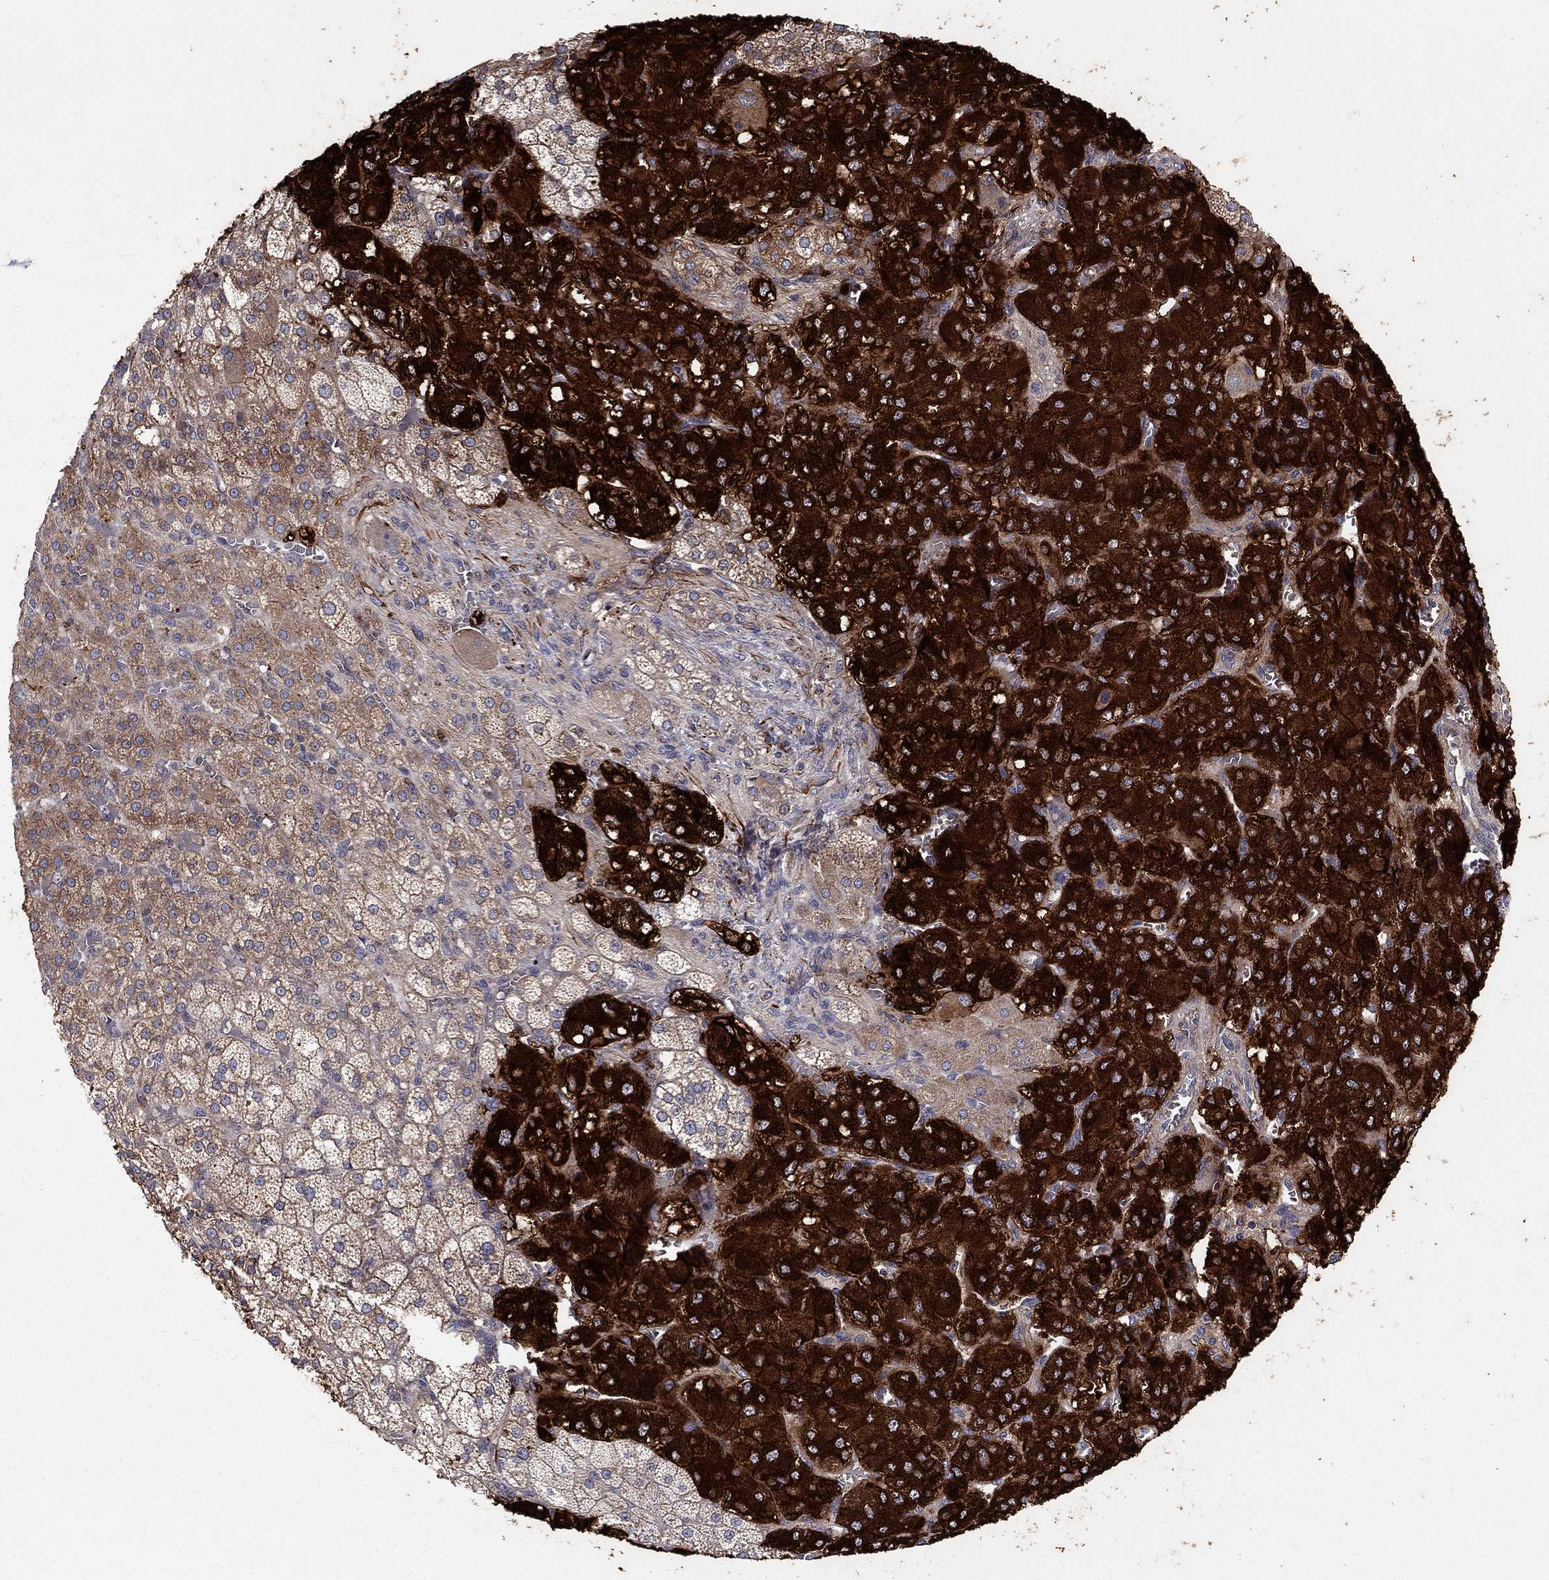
{"staining": {"intensity": "strong", "quantity": "25%-75%", "location": "cytoplasmic/membranous"}, "tissue": "adrenal gland", "cell_type": "Glandular cells", "image_type": "normal", "snomed": [{"axis": "morphology", "description": "Normal tissue, NOS"}, {"axis": "topography", "description": "Adrenal gland"}], "caption": "This image shows immunohistochemistry staining of normal human adrenal gland, with high strong cytoplasmic/membranous staining in about 25%-75% of glandular cells.", "gene": "BMERB1", "patient": {"sex": "female", "age": 60}}